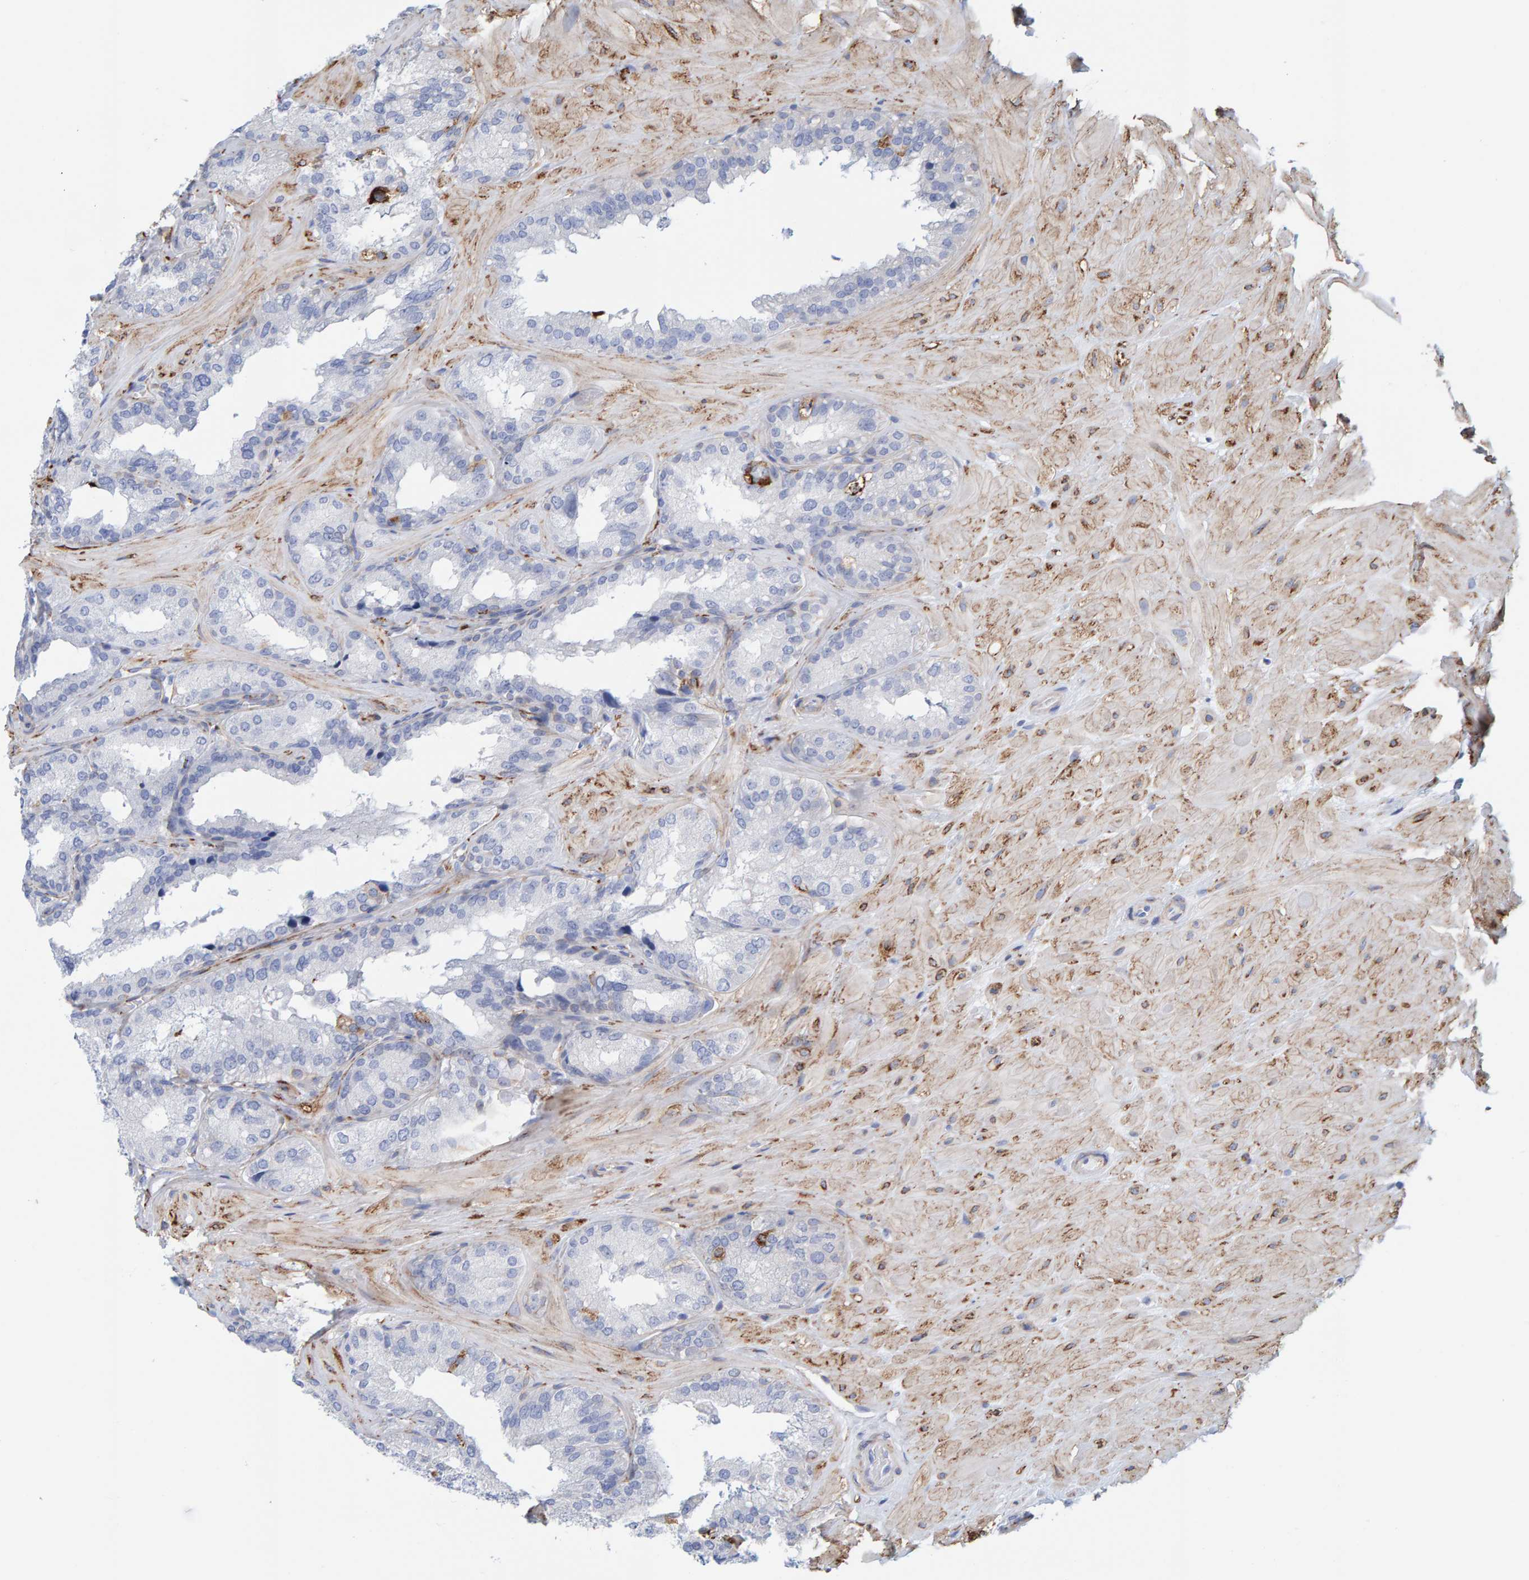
{"staining": {"intensity": "negative", "quantity": "none", "location": "none"}, "tissue": "seminal vesicle", "cell_type": "Glandular cells", "image_type": "normal", "snomed": [{"axis": "morphology", "description": "Normal tissue, NOS"}, {"axis": "topography", "description": "Prostate"}, {"axis": "topography", "description": "Seminal veicle"}], "caption": "Glandular cells are negative for protein expression in benign human seminal vesicle. (Stains: DAB immunohistochemistry with hematoxylin counter stain, Microscopy: brightfield microscopy at high magnification).", "gene": "MAP1B", "patient": {"sex": "male", "age": 51}}